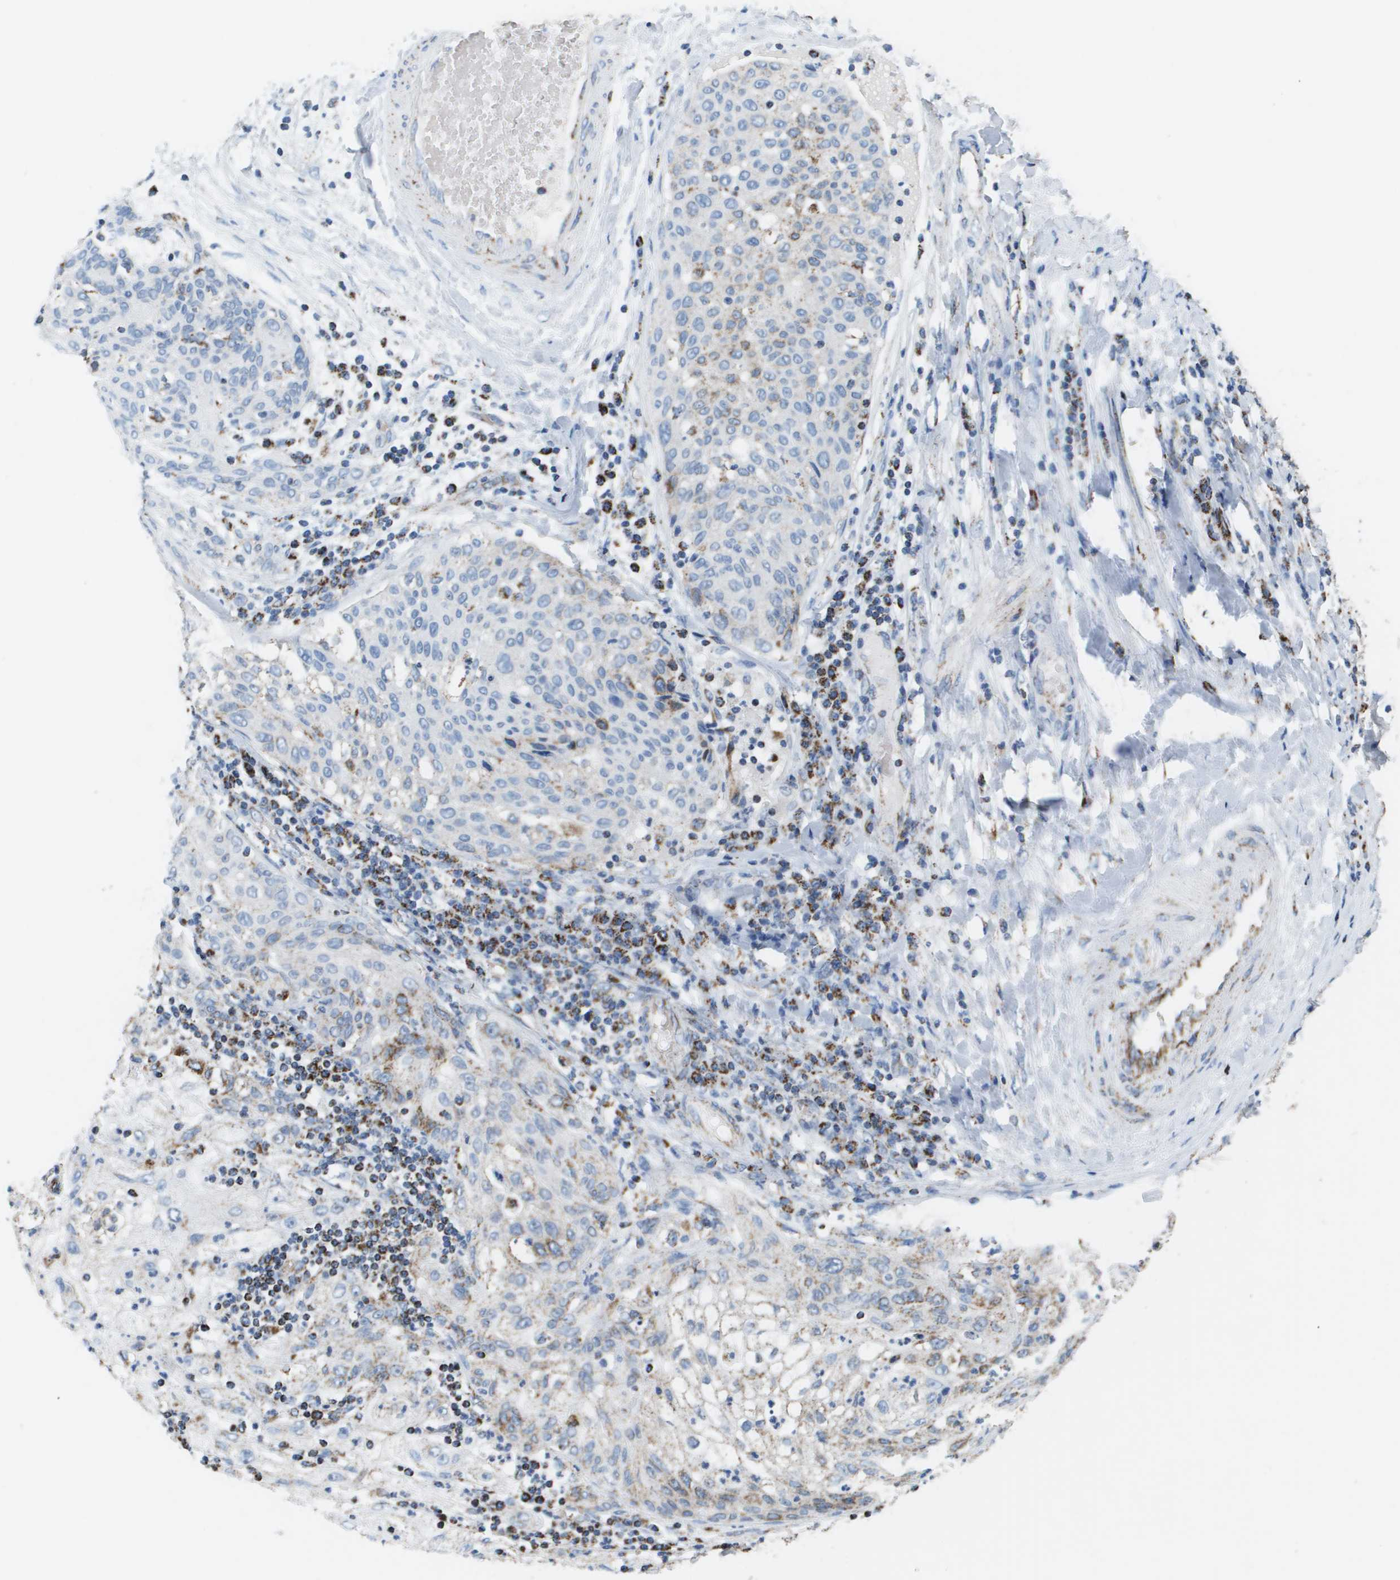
{"staining": {"intensity": "moderate", "quantity": "<25%", "location": "cytoplasmic/membranous"}, "tissue": "lung cancer", "cell_type": "Tumor cells", "image_type": "cancer", "snomed": [{"axis": "morphology", "description": "Inflammation, NOS"}, {"axis": "morphology", "description": "Squamous cell carcinoma, NOS"}, {"axis": "topography", "description": "Lymph node"}, {"axis": "topography", "description": "Soft tissue"}, {"axis": "topography", "description": "Lung"}], "caption": "Protein expression by immunohistochemistry exhibits moderate cytoplasmic/membranous staining in about <25% of tumor cells in lung cancer. The staining was performed using DAB to visualize the protein expression in brown, while the nuclei were stained in blue with hematoxylin (Magnification: 20x).", "gene": "ATP5F1B", "patient": {"sex": "male", "age": 66}}